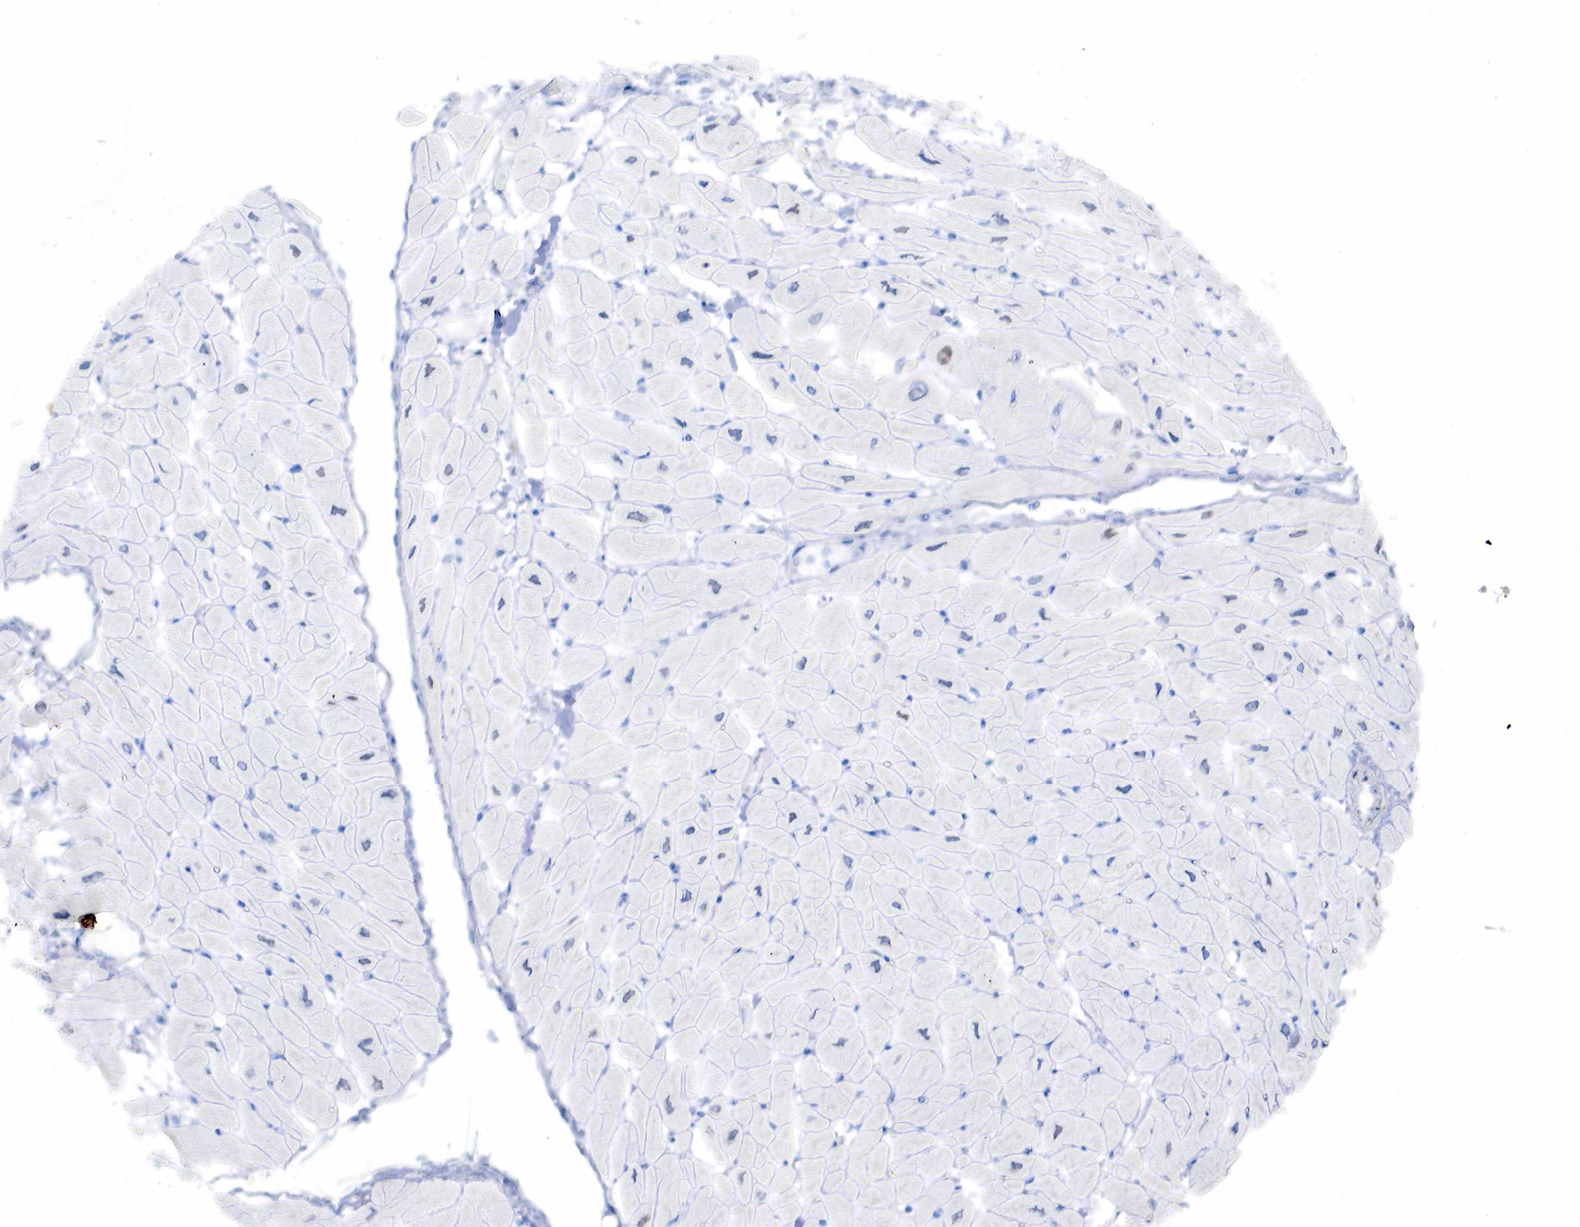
{"staining": {"intensity": "moderate", "quantity": "<25%", "location": "nuclear"}, "tissue": "heart muscle", "cell_type": "Cardiomyocytes", "image_type": "normal", "snomed": [{"axis": "morphology", "description": "Normal tissue, NOS"}, {"axis": "topography", "description": "Heart"}], "caption": "Brown immunohistochemical staining in benign heart muscle reveals moderate nuclear staining in approximately <25% of cardiomyocytes.", "gene": "PGR", "patient": {"sex": "female", "age": 54}}